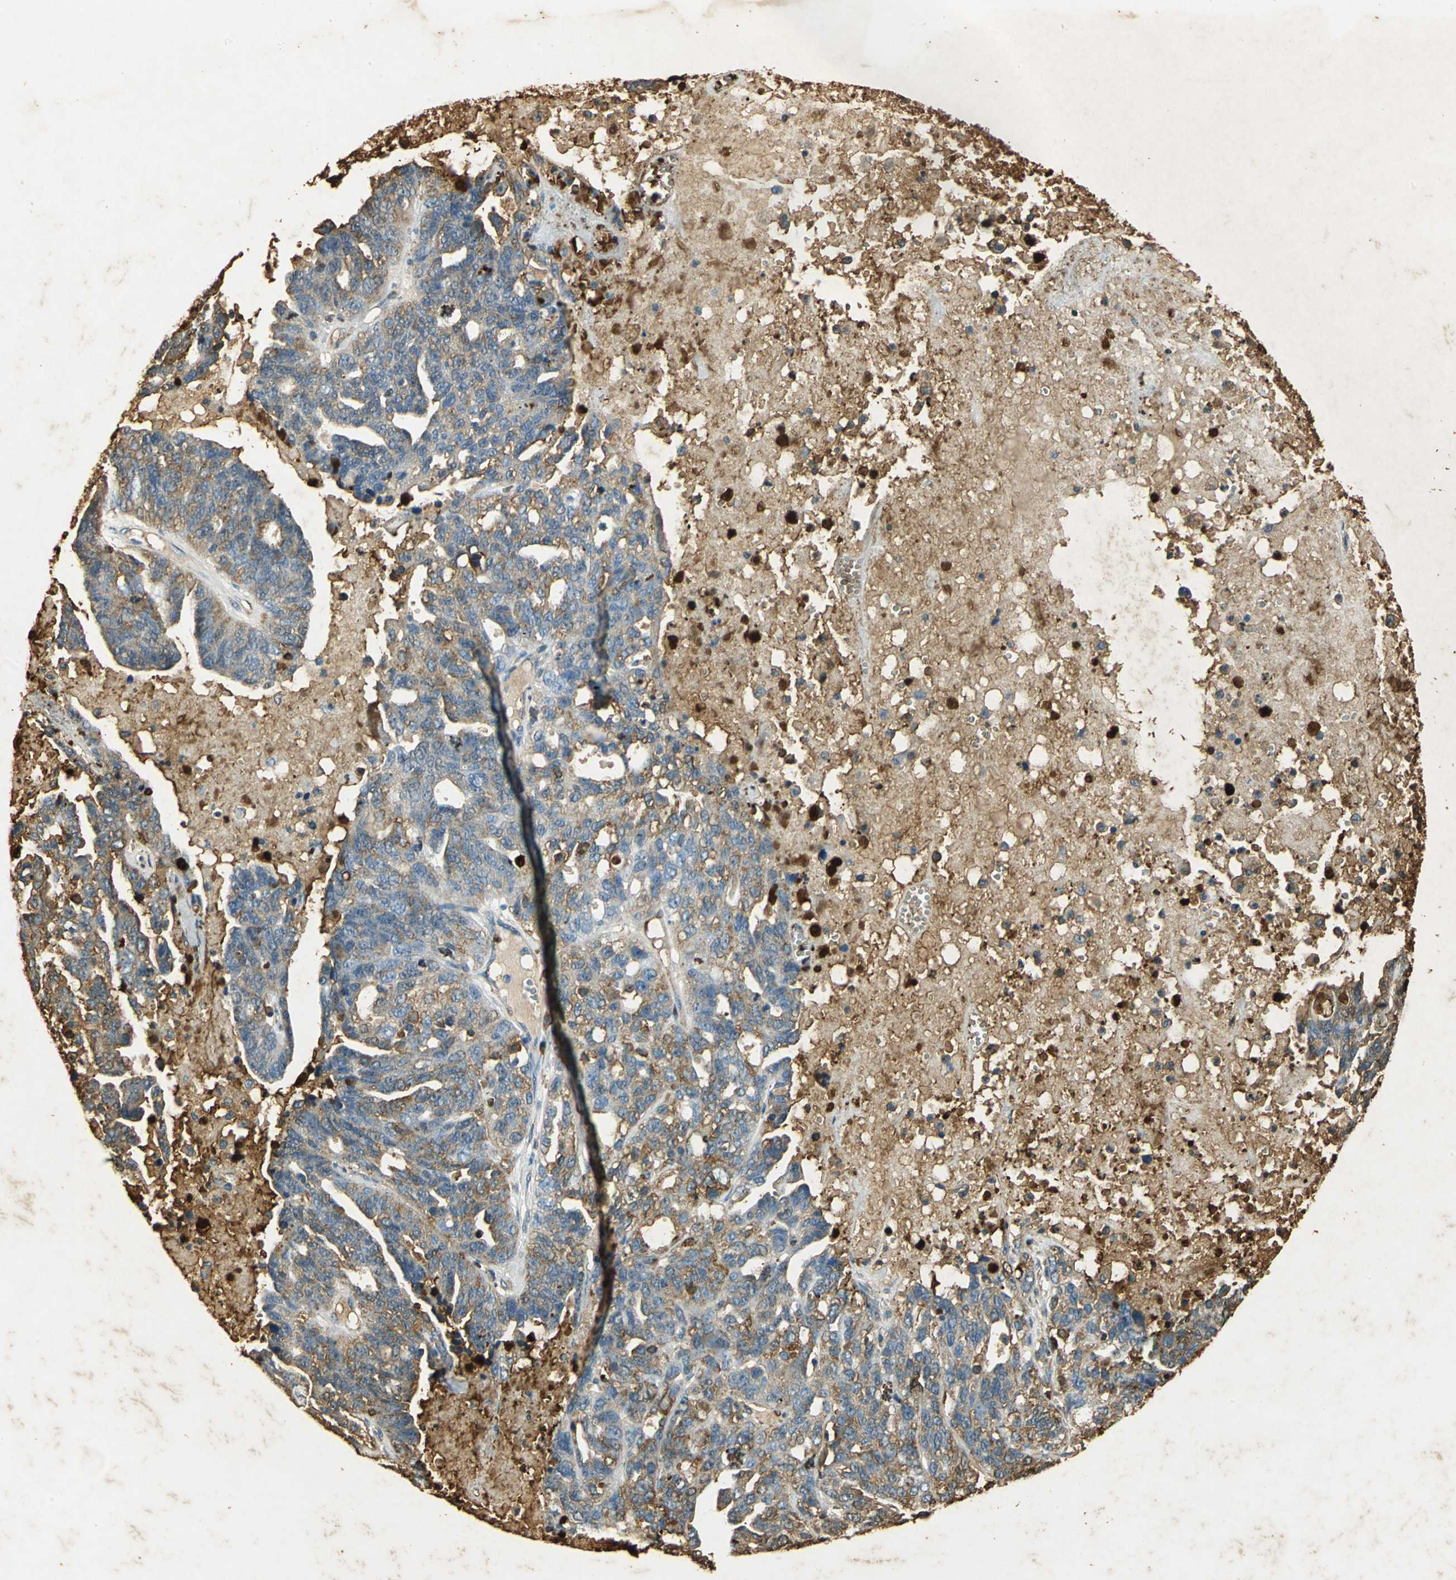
{"staining": {"intensity": "moderate", "quantity": ">75%", "location": "cytoplasmic/membranous"}, "tissue": "ovarian cancer", "cell_type": "Tumor cells", "image_type": "cancer", "snomed": [{"axis": "morphology", "description": "Cystadenocarcinoma, serous, NOS"}, {"axis": "topography", "description": "Ovary"}], "caption": "Human ovarian serous cystadenocarcinoma stained with a protein marker shows moderate staining in tumor cells.", "gene": "ANXA4", "patient": {"sex": "female", "age": 71}}